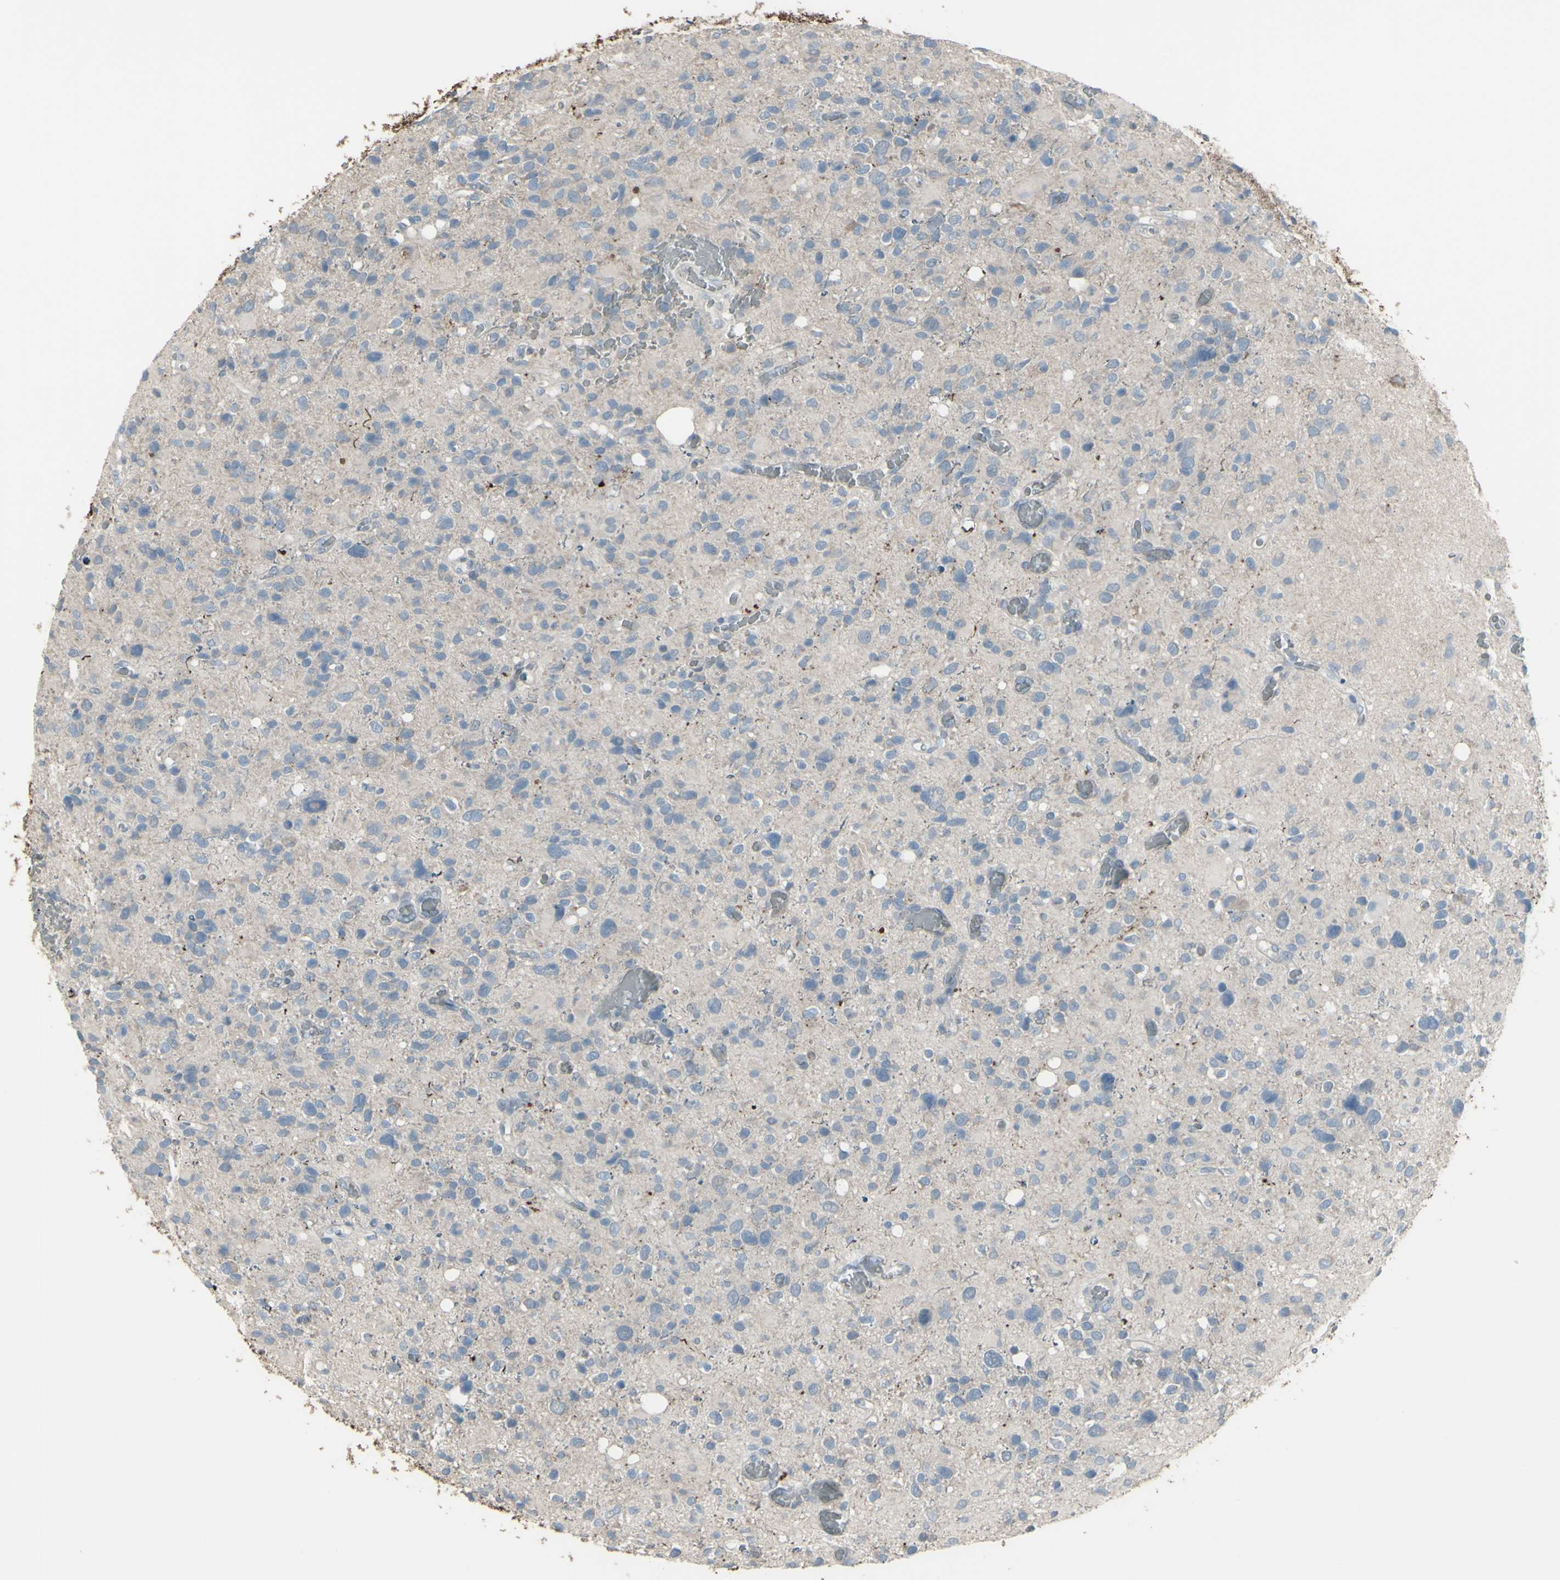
{"staining": {"intensity": "negative", "quantity": "none", "location": "none"}, "tissue": "glioma", "cell_type": "Tumor cells", "image_type": "cancer", "snomed": [{"axis": "morphology", "description": "Glioma, malignant, High grade"}, {"axis": "topography", "description": "Brain"}], "caption": "A photomicrograph of human glioma is negative for staining in tumor cells.", "gene": "RAB3A", "patient": {"sex": "male", "age": 48}}